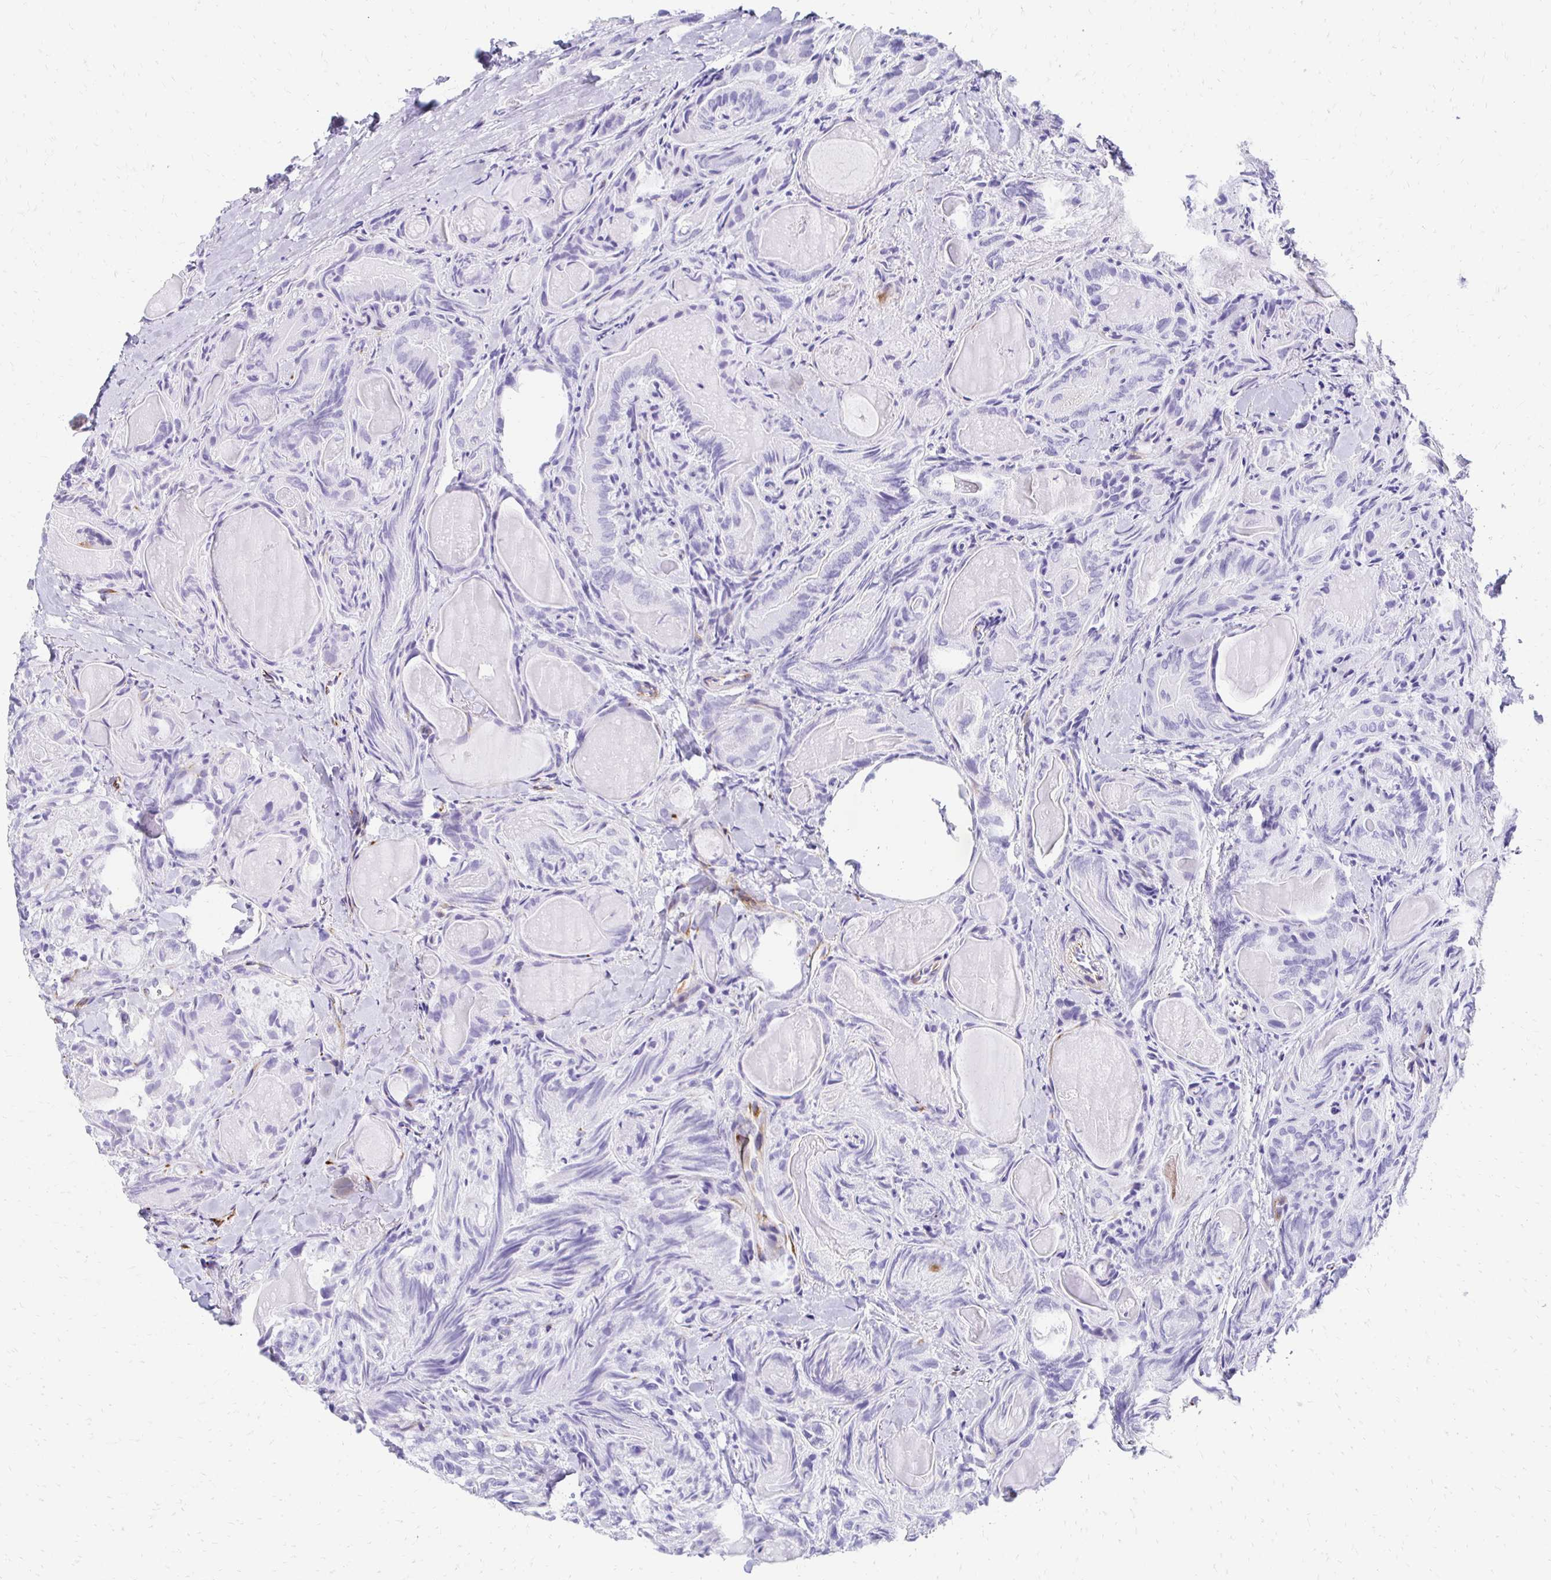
{"staining": {"intensity": "negative", "quantity": "none", "location": "none"}, "tissue": "thyroid cancer", "cell_type": "Tumor cells", "image_type": "cancer", "snomed": [{"axis": "morphology", "description": "Papillary adenocarcinoma, NOS"}, {"axis": "topography", "description": "Thyroid gland"}], "caption": "Immunohistochemistry photomicrograph of neoplastic tissue: thyroid papillary adenocarcinoma stained with DAB (3,3'-diaminobenzidine) displays no significant protein positivity in tumor cells.", "gene": "TMEM54", "patient": {"sex": "female", "age": 75}}